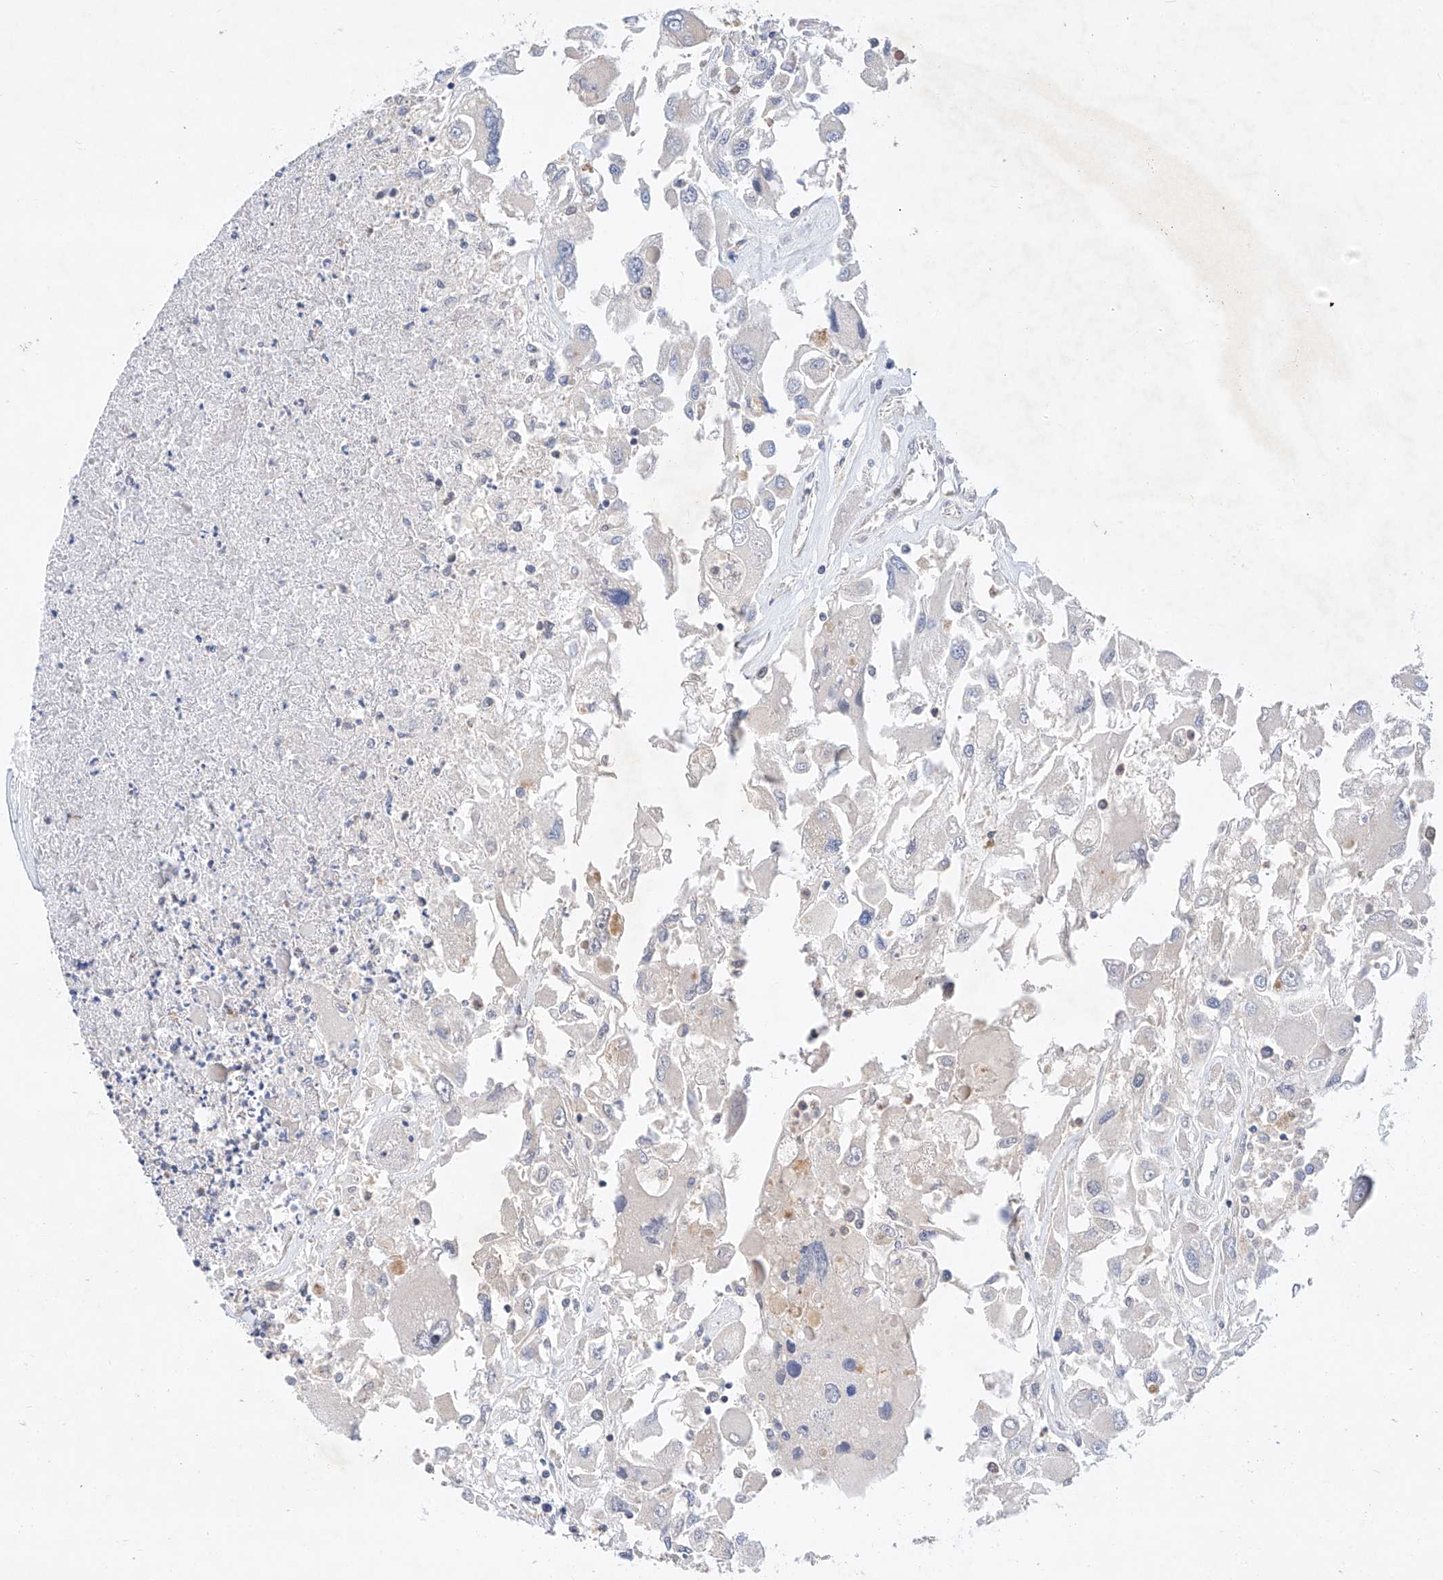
{"staining": {"intensity": "negative", "quantity": "none", "location": "none"}, "tissue": "renal cancer", "cell_type": "Tumor cells", "image_type": "cancer", "snomed": [{"axis": "morphology", "description": "Adenocarcinoma, NOS"}, {"axis": "topography", "description": "Kidney"}], "caption": "Micrograph shows no significant protein expression in tumor cells of renal cancer. (Stains: DAB immunohistochemistry with hematoxylin counter stain, Microscopy: brightfield microscopy at high magnification).", "gene": "KCNJ1", "patient": {"sex": "female", "age": 52}}